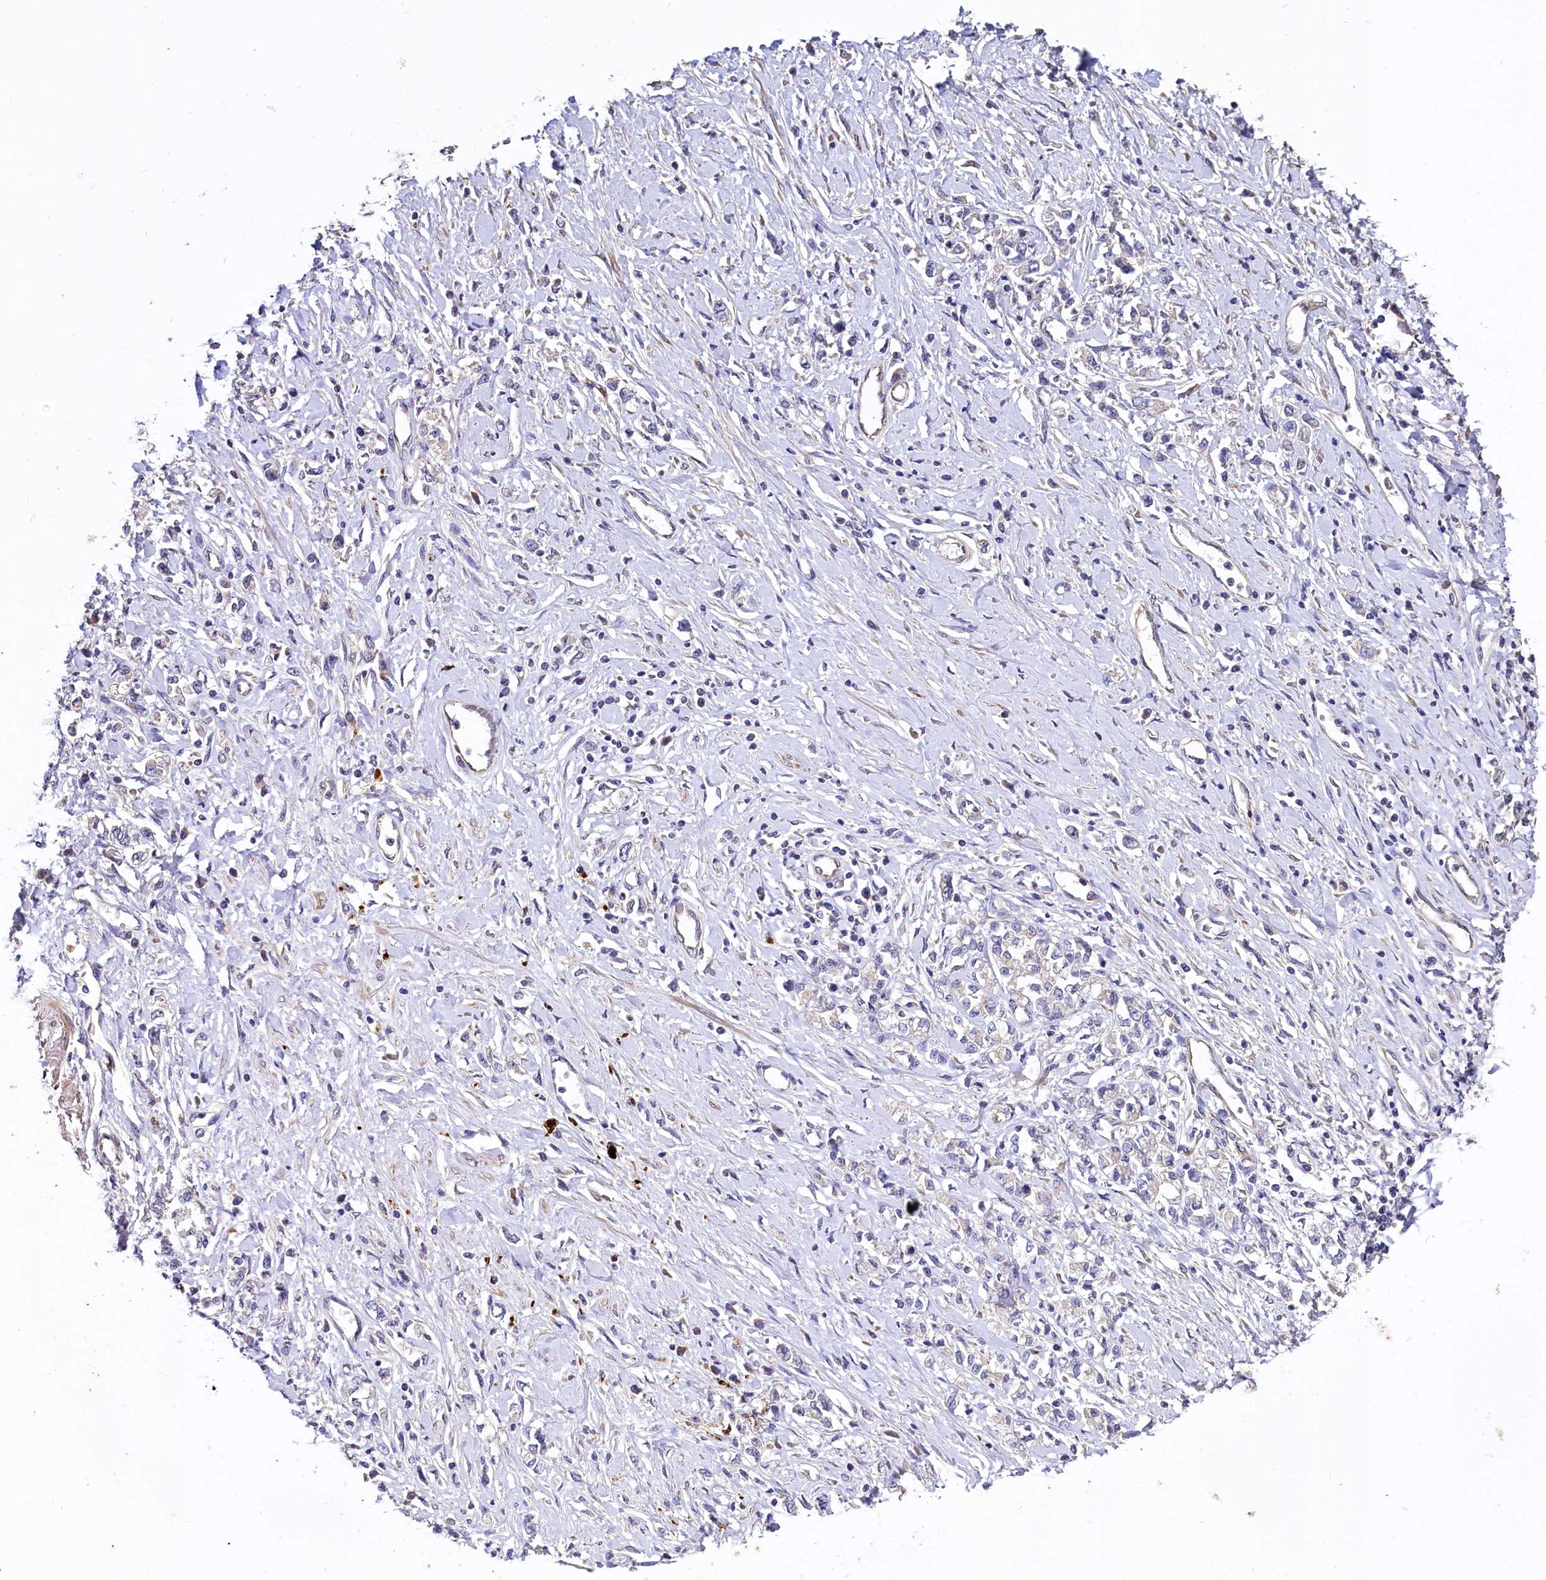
{"staining": {"intensity": "negative", "quantity": "none", "location": "none"}, "tissue": "stomach cancer", "cell_type": "Tumor cells", "image_type": "cancer", "snomed": [{"axis": "morphology", "description": "Adenocarcinoma, NOS"}, {"axis": "topography", "description": "Stomach"}], "caption": "IHC micrograph of stomach adenocarcinoma stained for a protein (brown), which exhibits no staining in tumor cells. The staining is performed using DAB (3,3'-diaminobenzidine) brown chromogen with nuclei counter-stained in using hematoxylin.", "gene": "SPRYD3", "patient": {"sex": "female", "age": 76}}